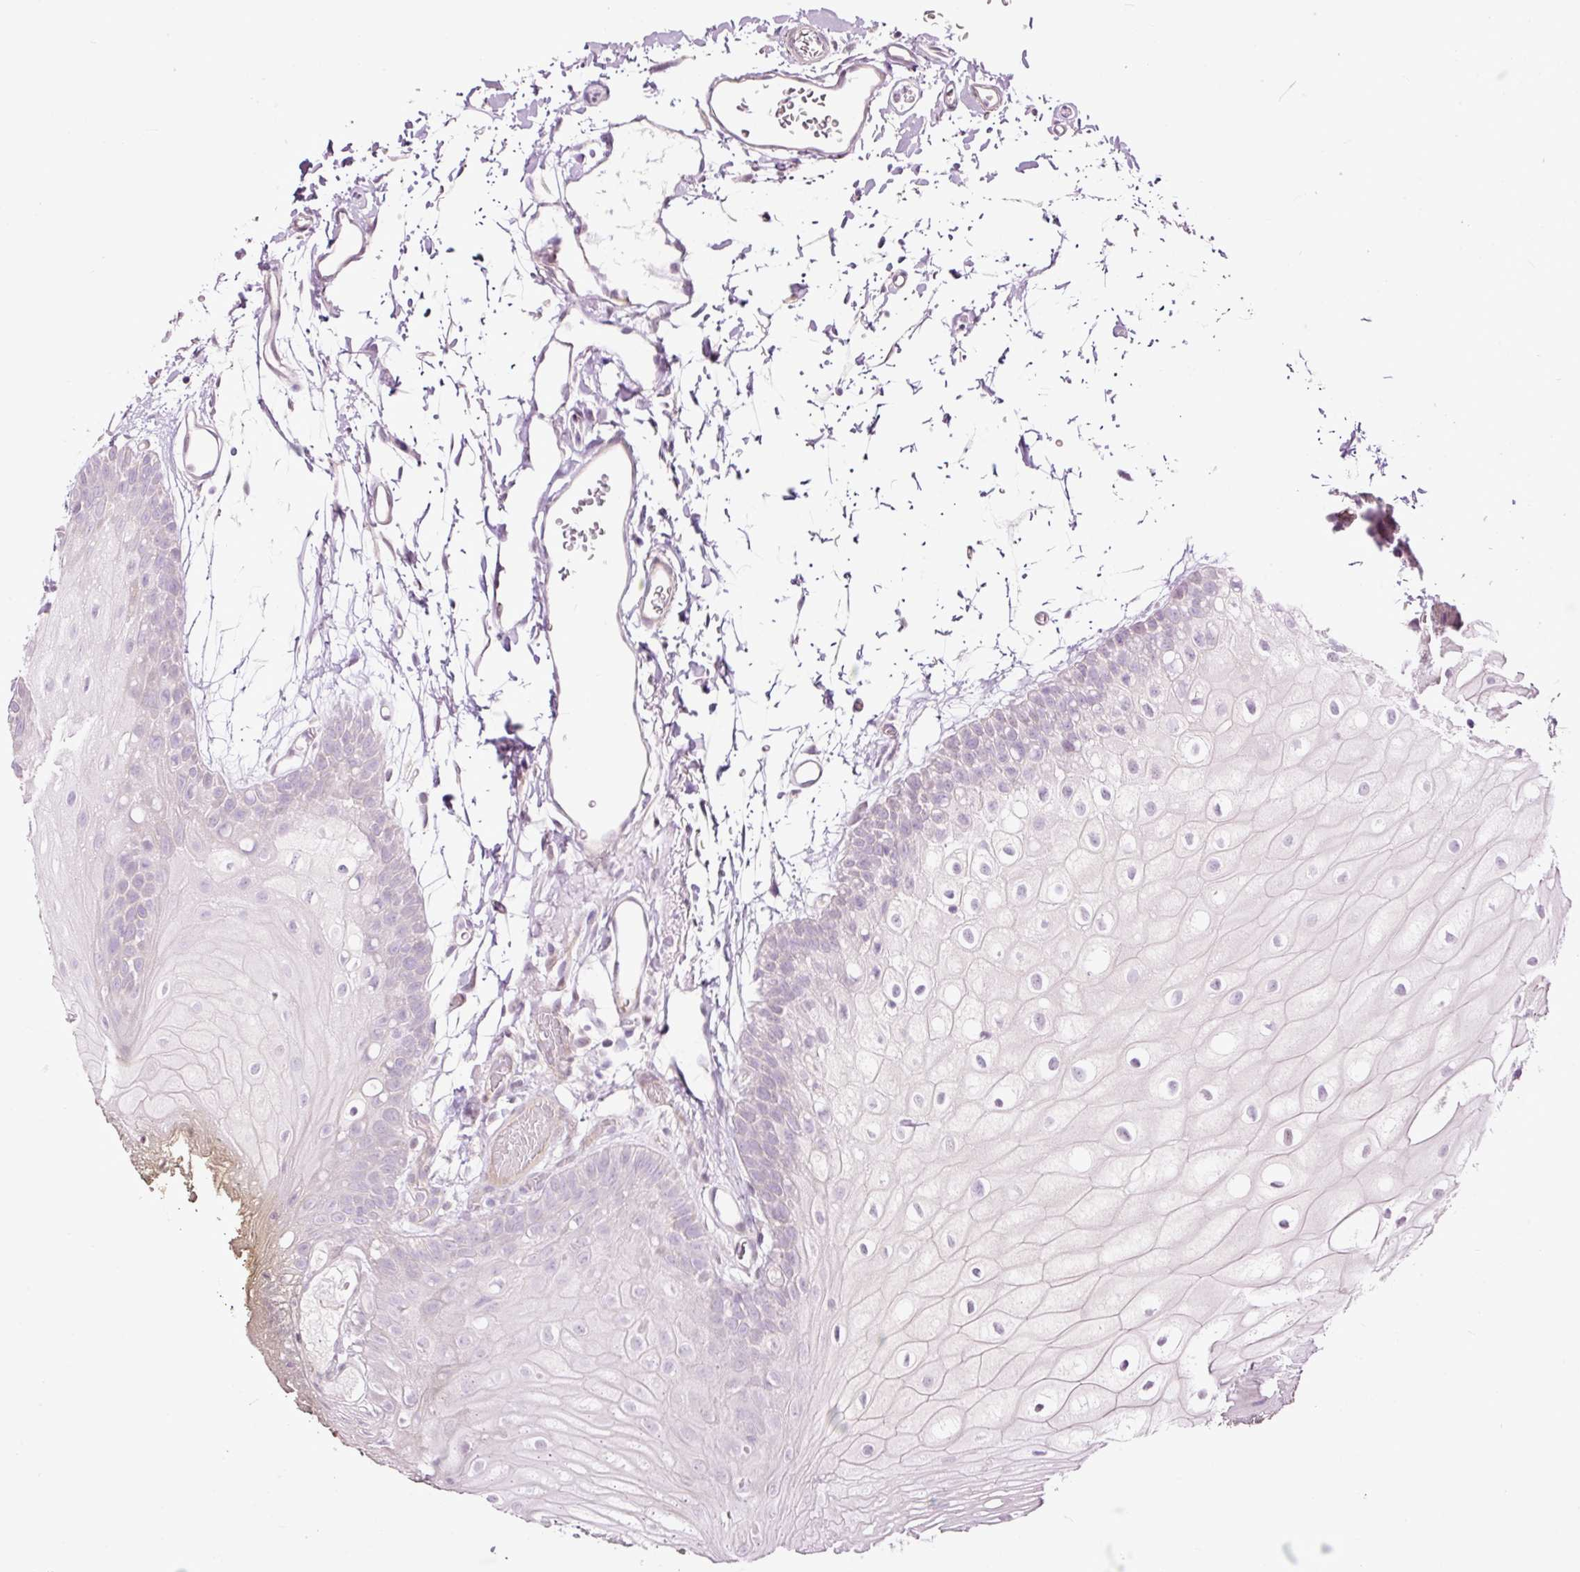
{"staining": {"intensity": "weak", "quantity": "<25%", "location": "cytoplasmic/membranous"}, "tissue": "oral mucosa", "cell_type": "Squamous epithelial cells", "image_type": "normal", "snomed": [{"axis": "morphology", "description": "Normal tissue, NOS"}, {"axis": "morphology", "description": "Squamous cell carcinoma, NOS"}, {"axis": "topography", "description": "Oral tissue"}, {"axis": "topography", "description": "Head-Neck"}], "caption": "The image displays no staining of squamous epithelial cells in normal oral mucosa. The staining is performed using DAB brown chromogen with nuclei counter-stained in using hematoxylin.", "gene": "FCRL4", "patient": {"sex": "female", "age": 81}}